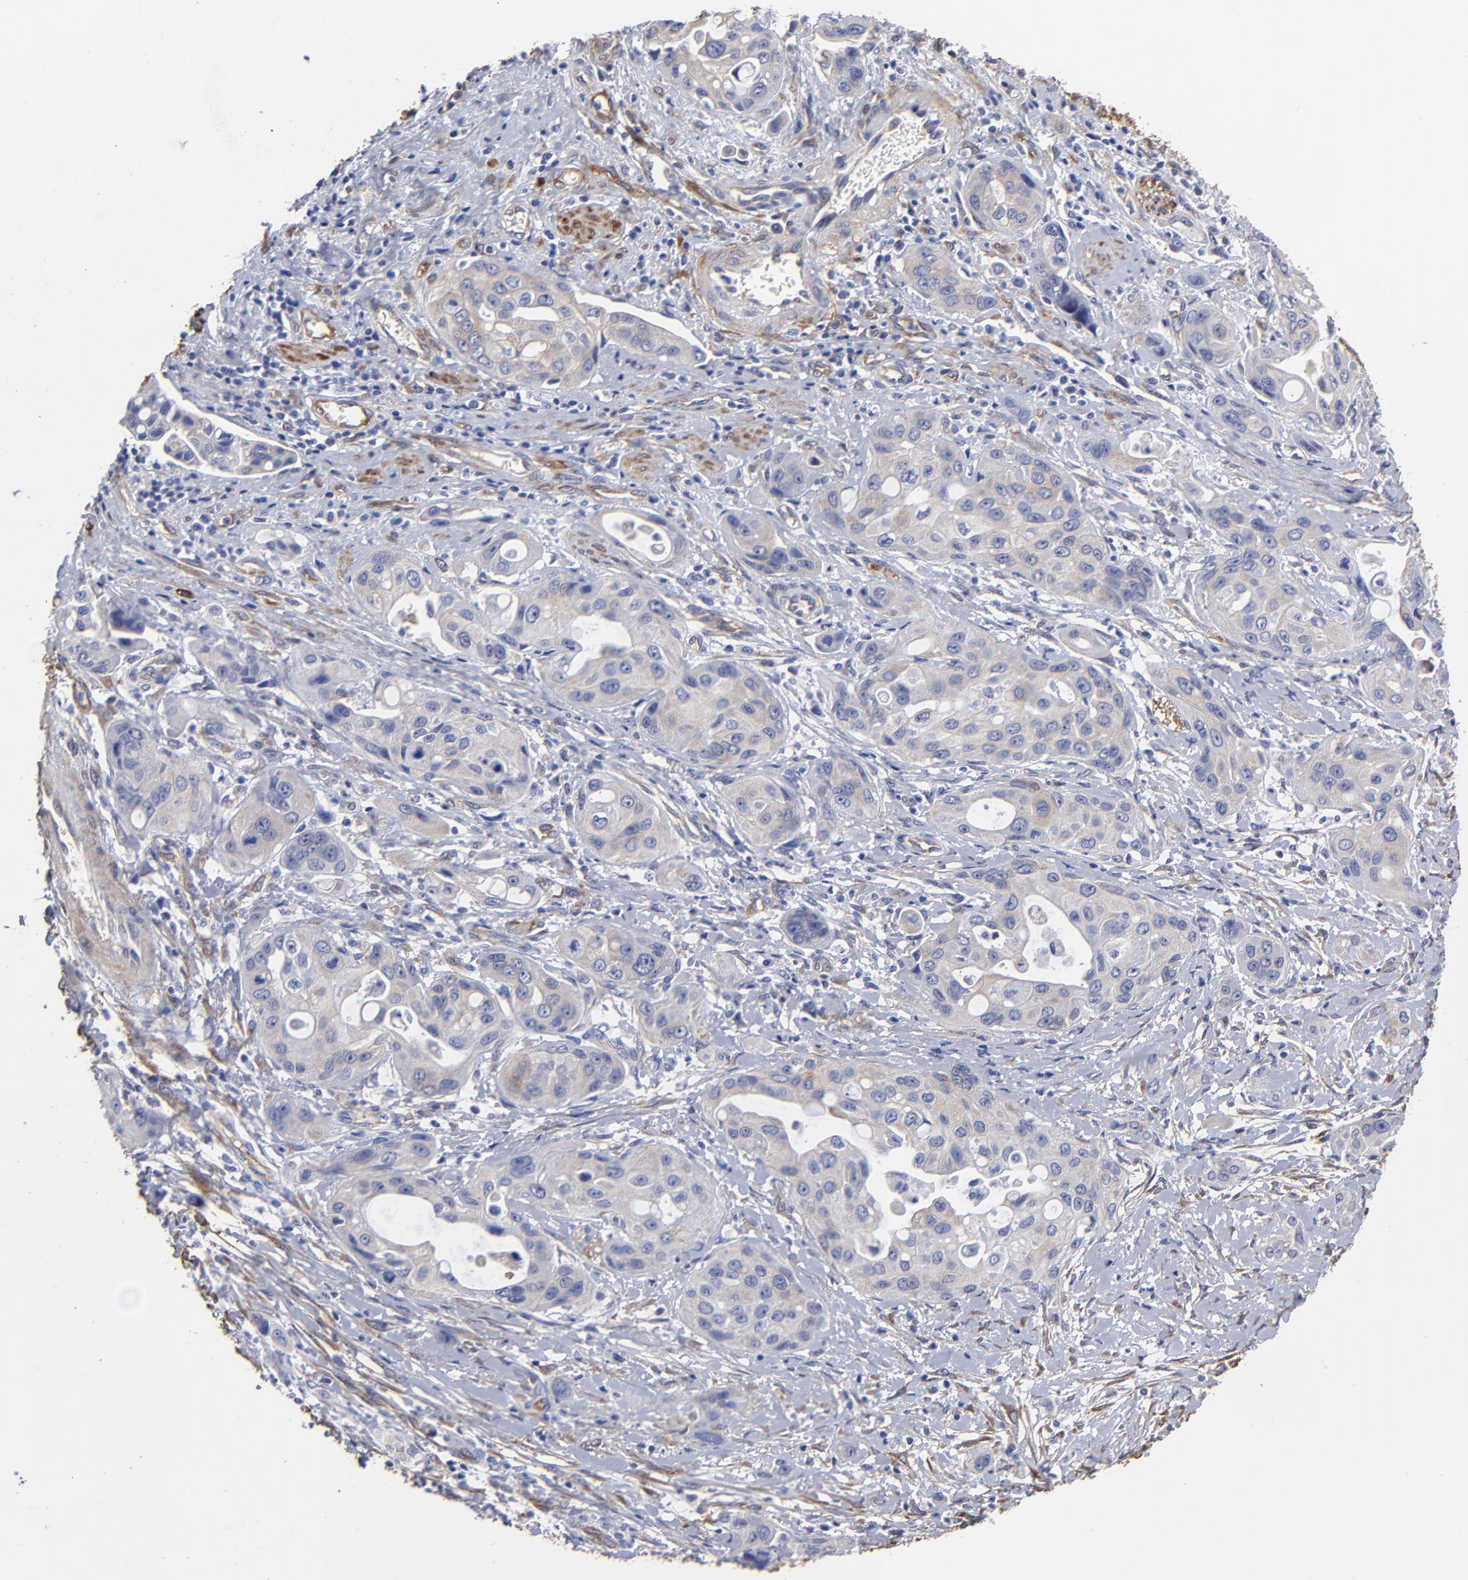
{"staining": {"intensity": "weak", "quantity": "25%-75%", "location": "cytoplasmic/membranous"}, "tissue": "pancreatic cancer", "cell_type": "Tumor cells", "image_type": "cancer", "snomed": [{"axis": "morphology", "description": "Adenocarcinoma, NOS"}, {"axis": "topography", "description": "Pancreas"}], "caption": "Immunohistochemical staining of human pancreatic cancer displays low levels of weak cytoplasmic/membranous staining in approximately 25%-75% of tumor cells. The protein is shown in brown color, while the nuclei are stained blue.", "gene": "CILP", "patient": {"sex": "female", "age": 60}}